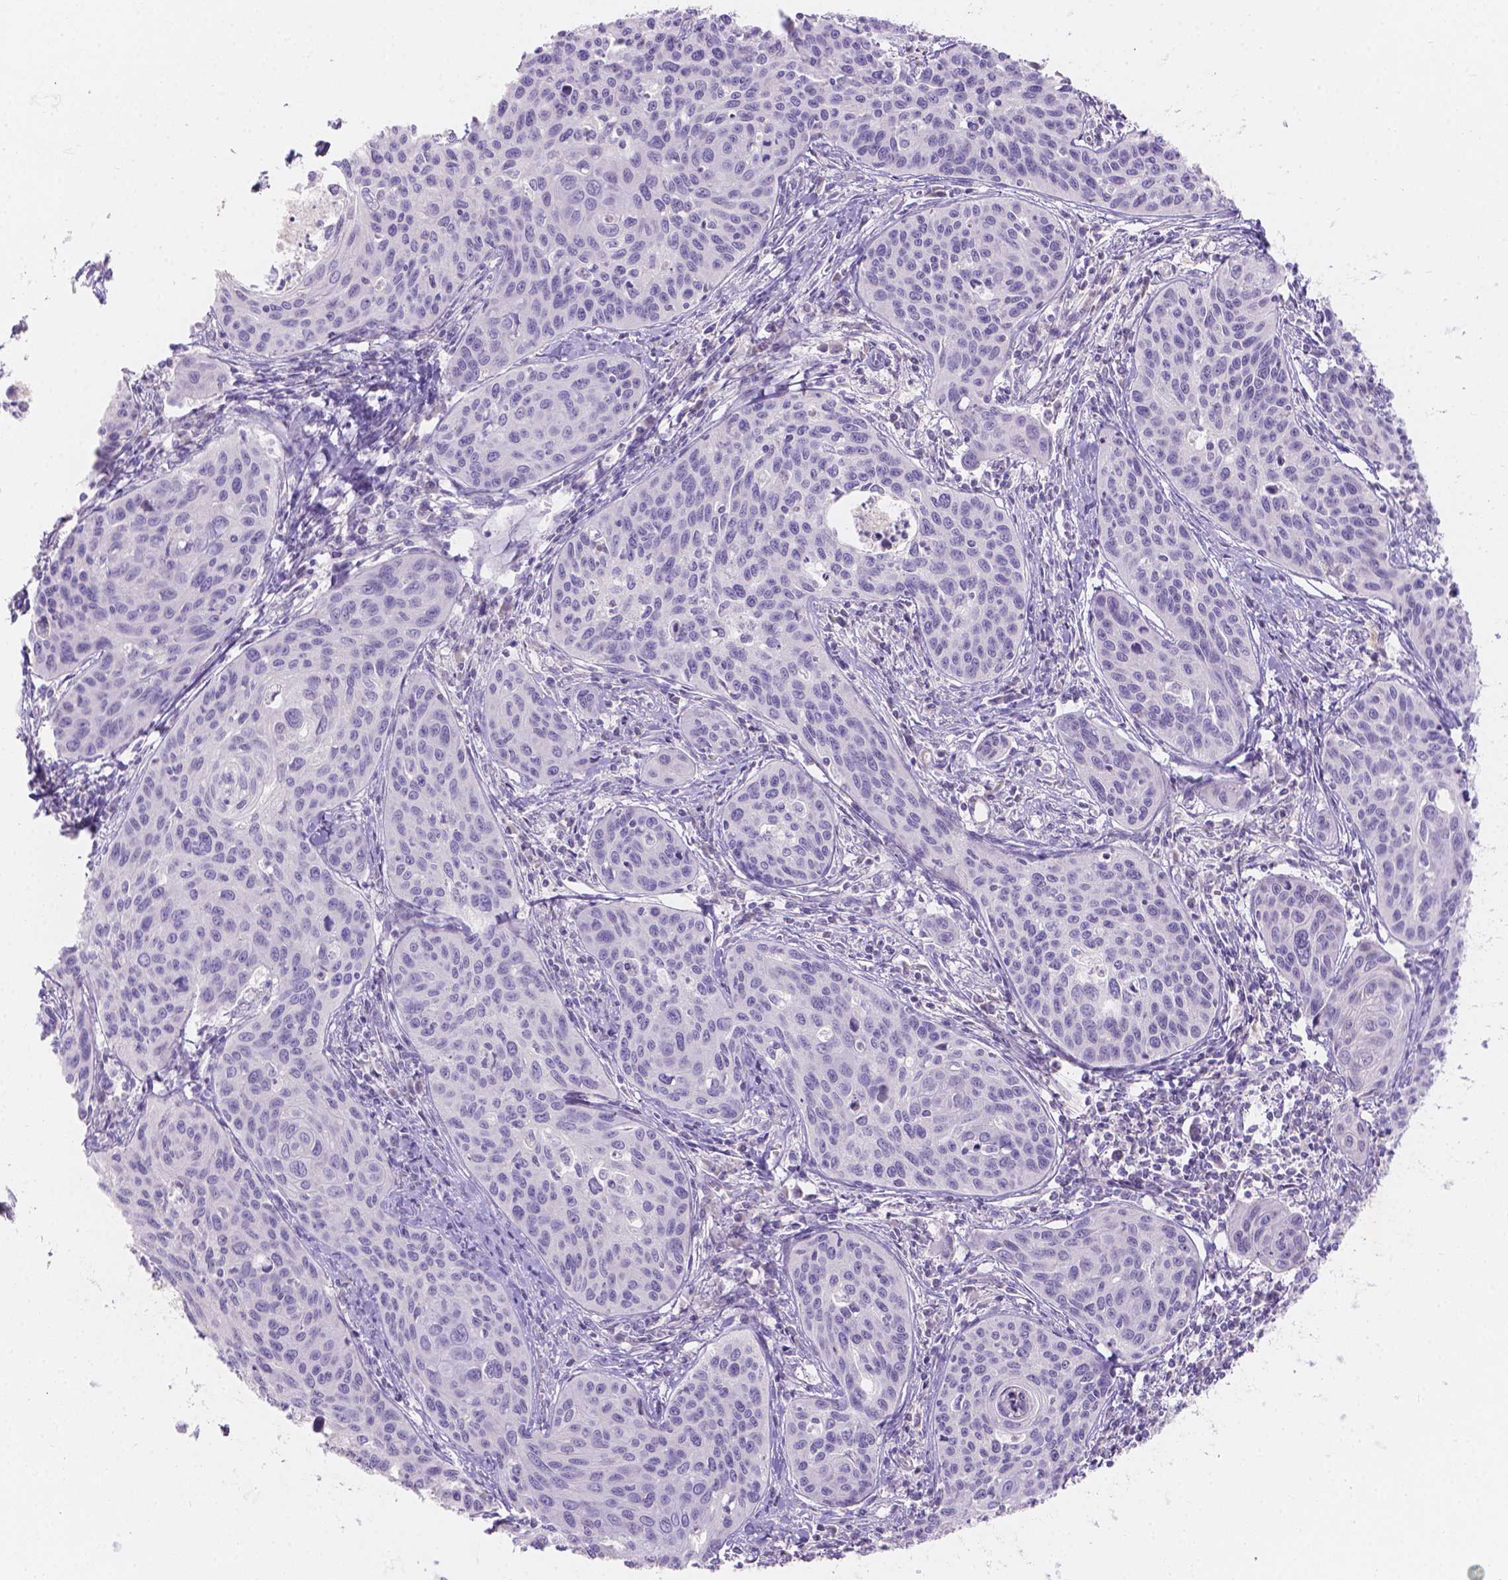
{"staining": {"intensity": "negative", "quantity": "none", "location": "none"}, "tissue": "cervical cancer", "cell_type": "Tumor cells", "image_type": "cancer", "snomed": [{"axis": "morphology", "description": "Squamous cell carcinoma, NOS"}, {"axis": "topography", "description": "Cervix"}], "caption": "A histopathology image of cervical cancer (squamous cell carcinoma) stained for a protein exhibits no brown staining in tumor cells.", "gene": "HTN3", "patient": {"sex": "female", "age": 31}}